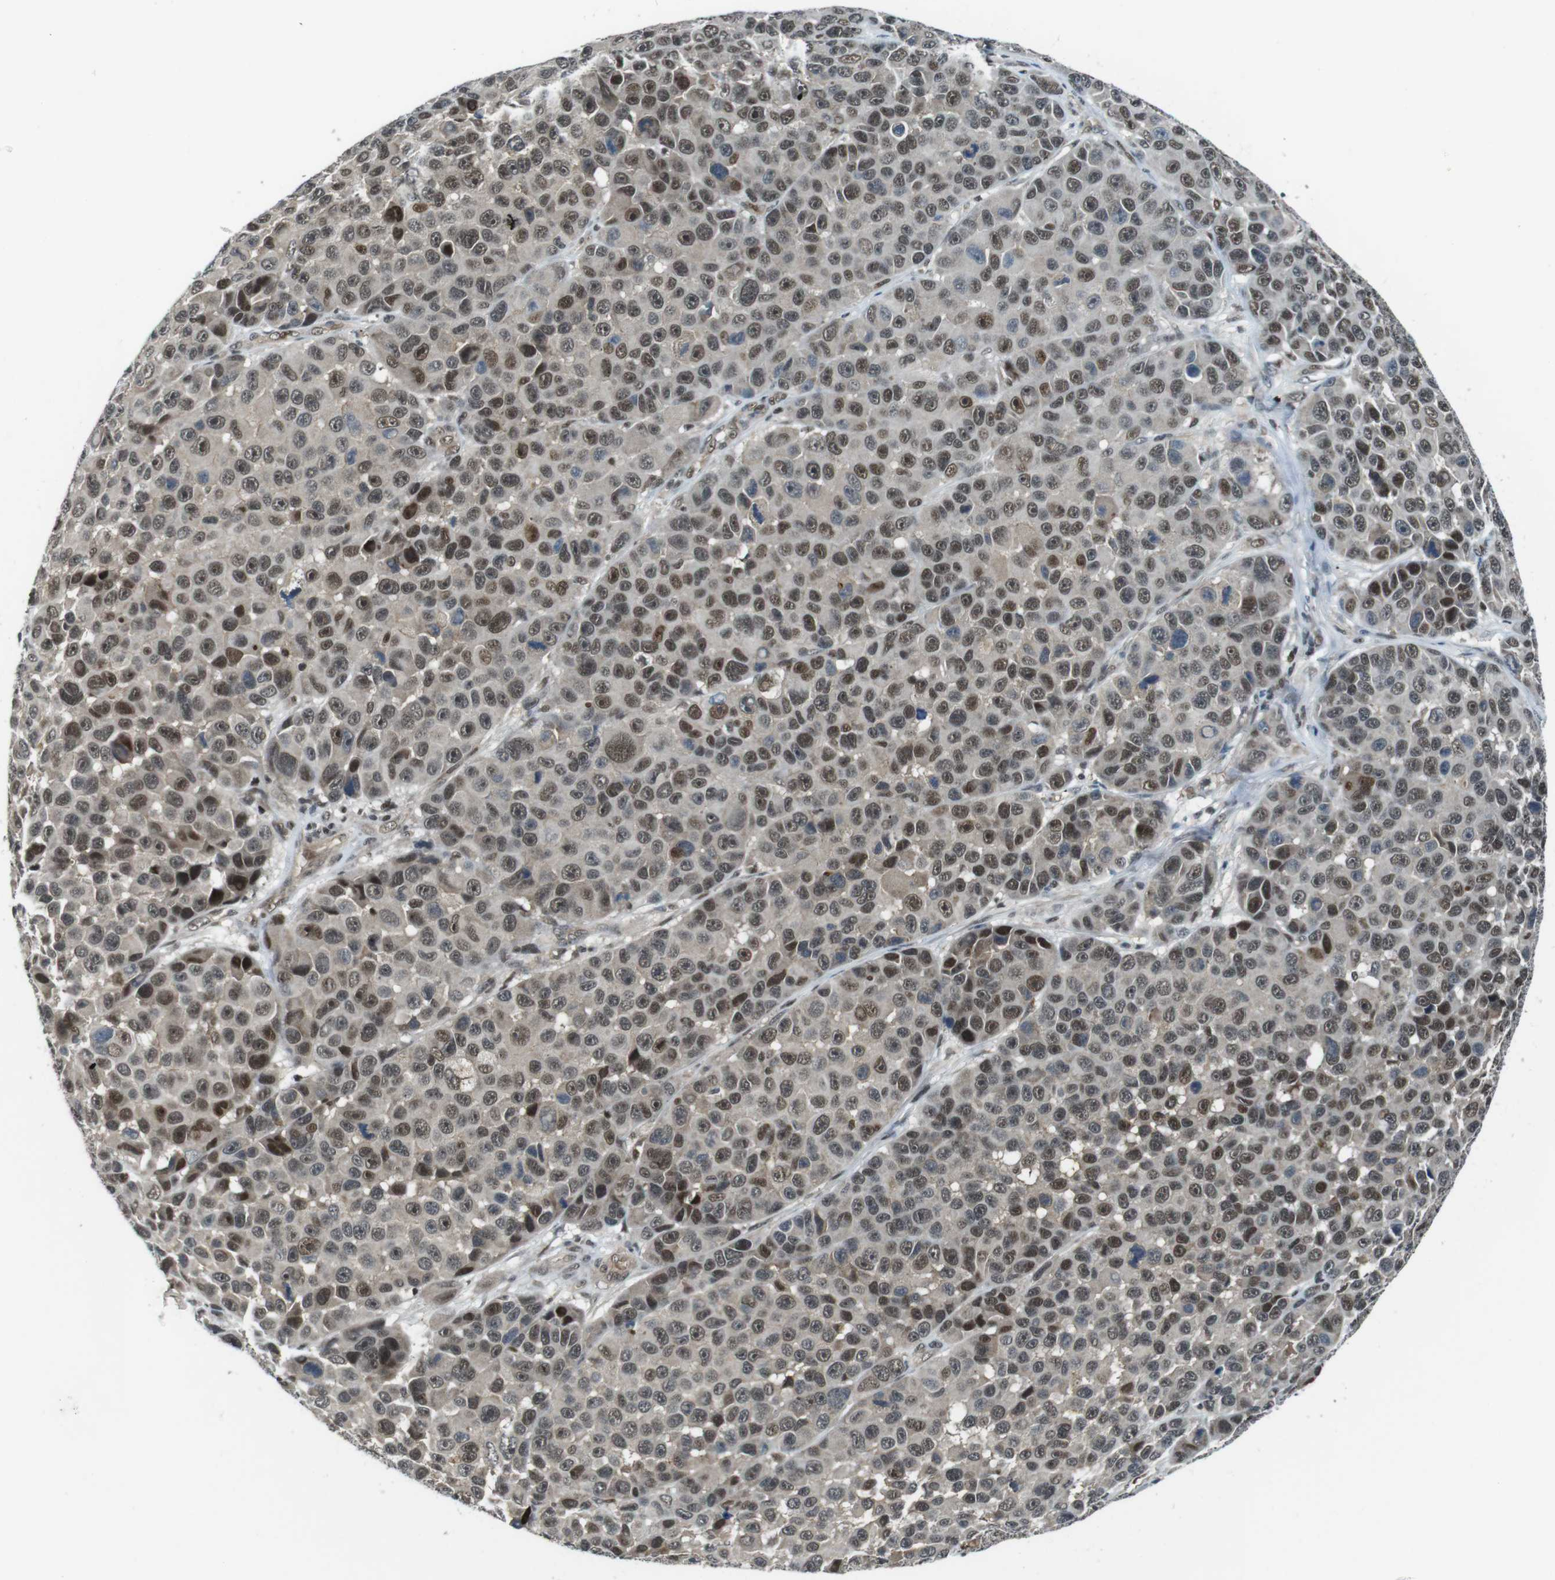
{"staining": {"intensity": "moderate", "quantity": "25%-75%", "location": "nuclear"}, "tissue": "melanoma", "cell_type": "Tumor cells", "image_type": "cancer", "snomed": [{"axis": "morphology", "description": "Malignant melanoma, NOS"}, {"axis": "topography", "description": "Skin"}], "caption": "The immunohistochemical stain shows moderate nuclear positivity in tumor cells of malignant melanoma tissue. (brown staining indicates protein expression, while blue staining denotes nuclei).", "gene": "MAPKAPK5", "patient": {"sex": "male", "age": 53}}